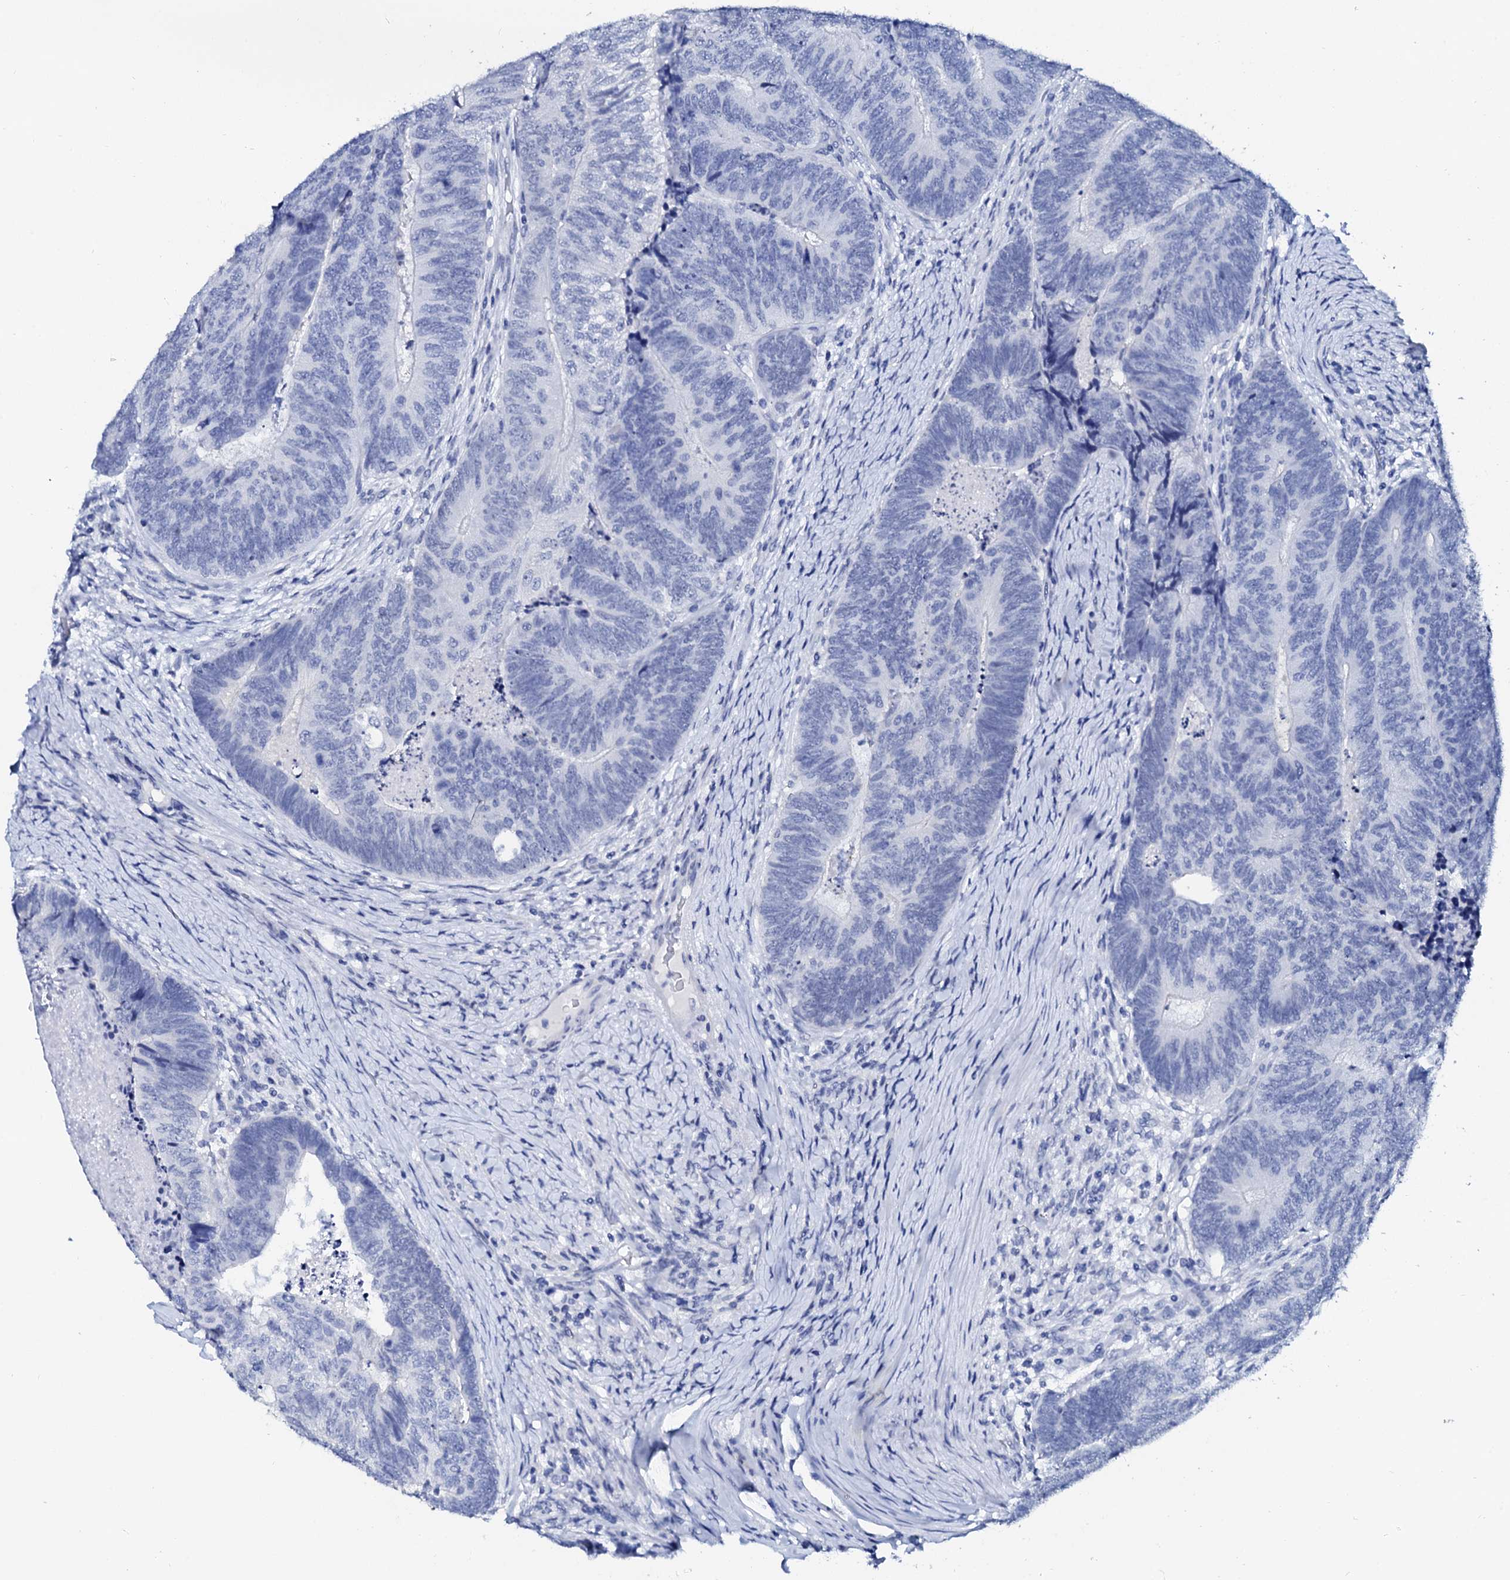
{"staining": {"intensity": "negative", "quantity": "none", "location": "none"}, "tissue": "colorectal cancer", "cell_type": "Tumor cells", "image_type": "cancer", "snomed": [{"axis": "morphology", "description": "Adenocarcinoma, NOS"}, {"axis": "topography", "description": "Colon"}], "caption": "Colorectal cancer (adenocarcinoma) was stained to show a protein in brown. There is no significant positivity in tumor cells.", "gene": "SPATA19", "patient": {"sex": "female", "age": 67}}